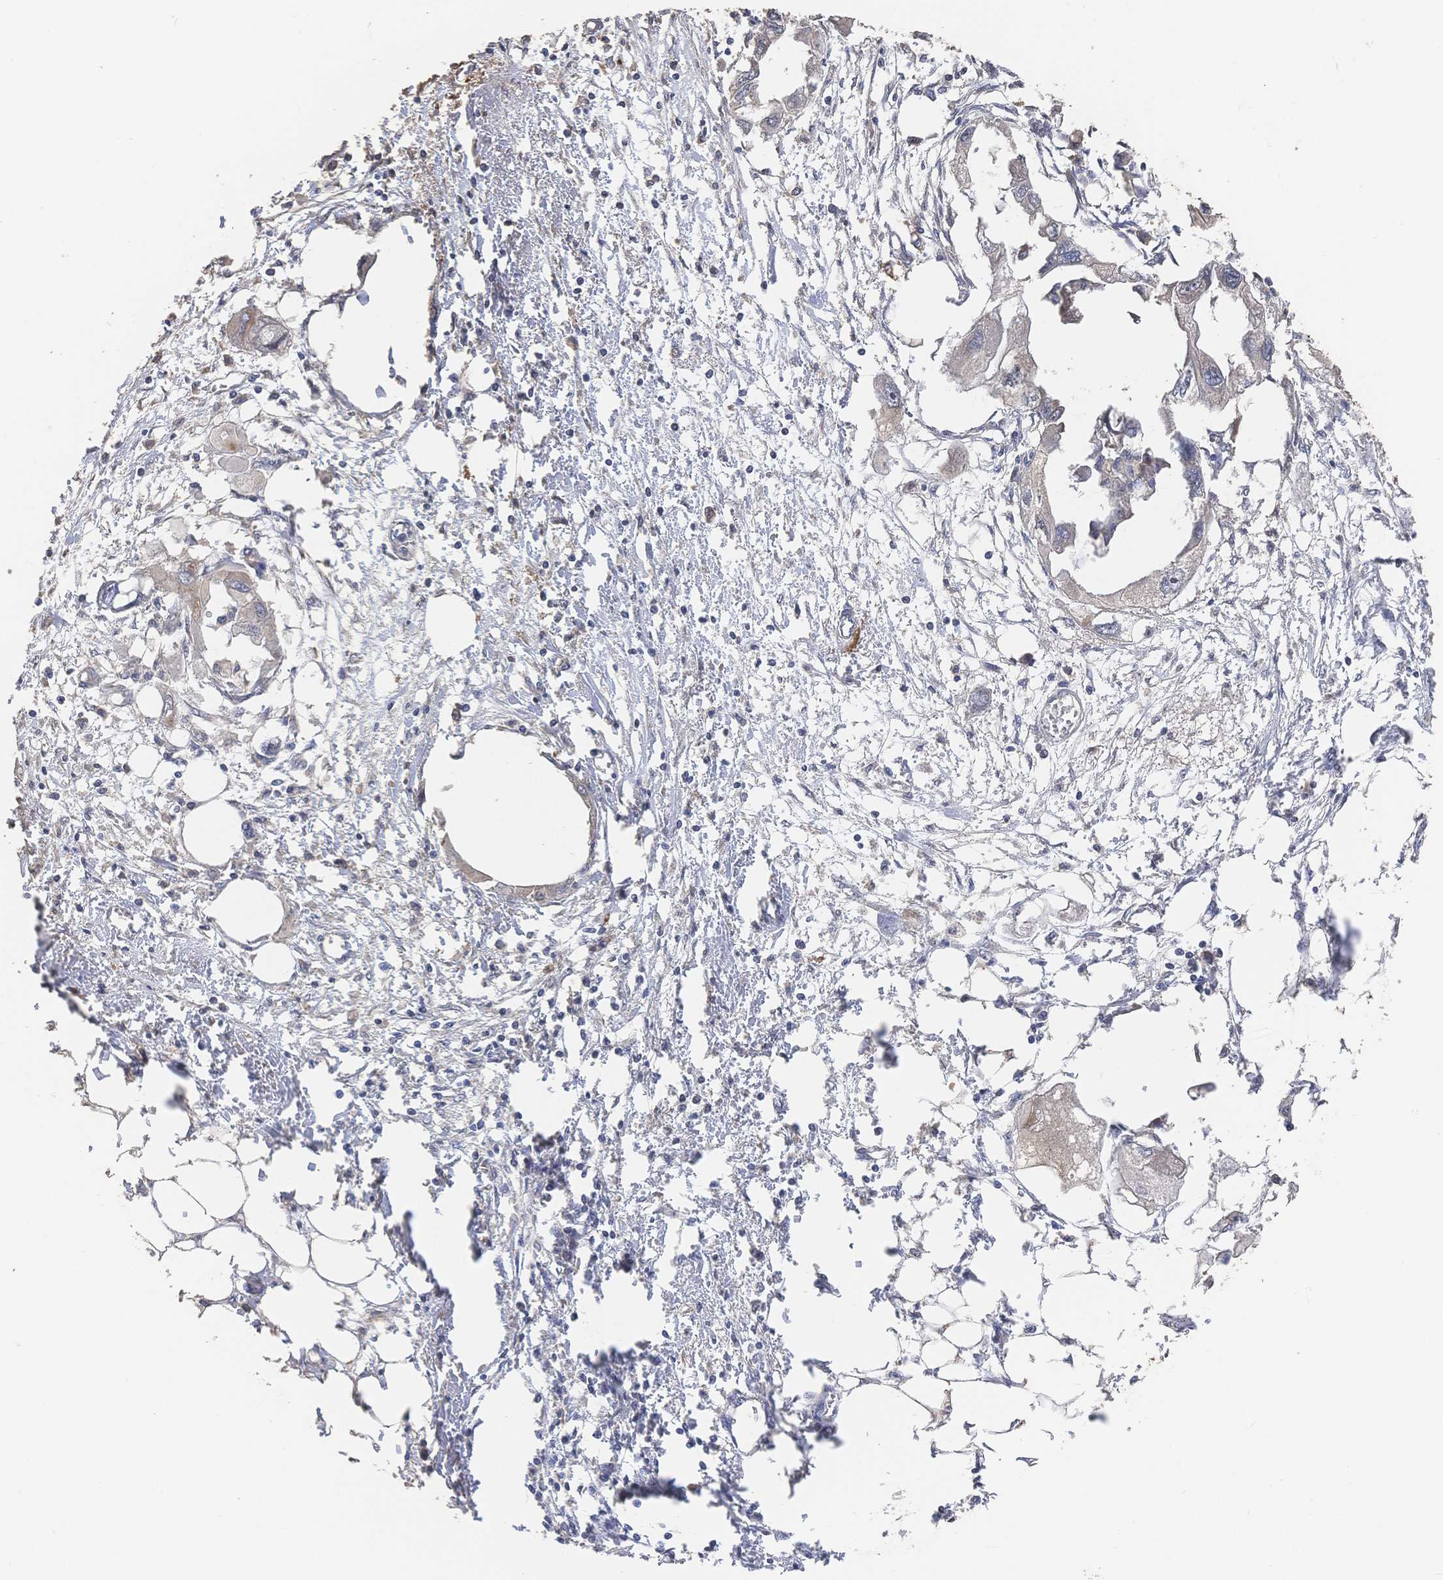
{"staining": {"intensity": "negative", "quantity": "none", "location": "none"}, "tissue": "endometrial cancer", "cell_type": "Tumor cells", "image_type": "cancer", "snomed": [{"axis": "morphology", "description": "Adenocarcinoma, NOS"}, {"axis": "morphology", "description": "Adenocarcinoma, metastatic, NOS"}, {"axis": "topography", "description": "Adipose tissue"}, {"axis": "topography", "description": "Endometrium"}], "caption": "Tumor cells show no significant protein positivity in endometrial cancer (adenocarcinoma). Nuclei are stained in blue.", "gene": "DNAJA4", "patient": {"sex": "female", "age": 67}}